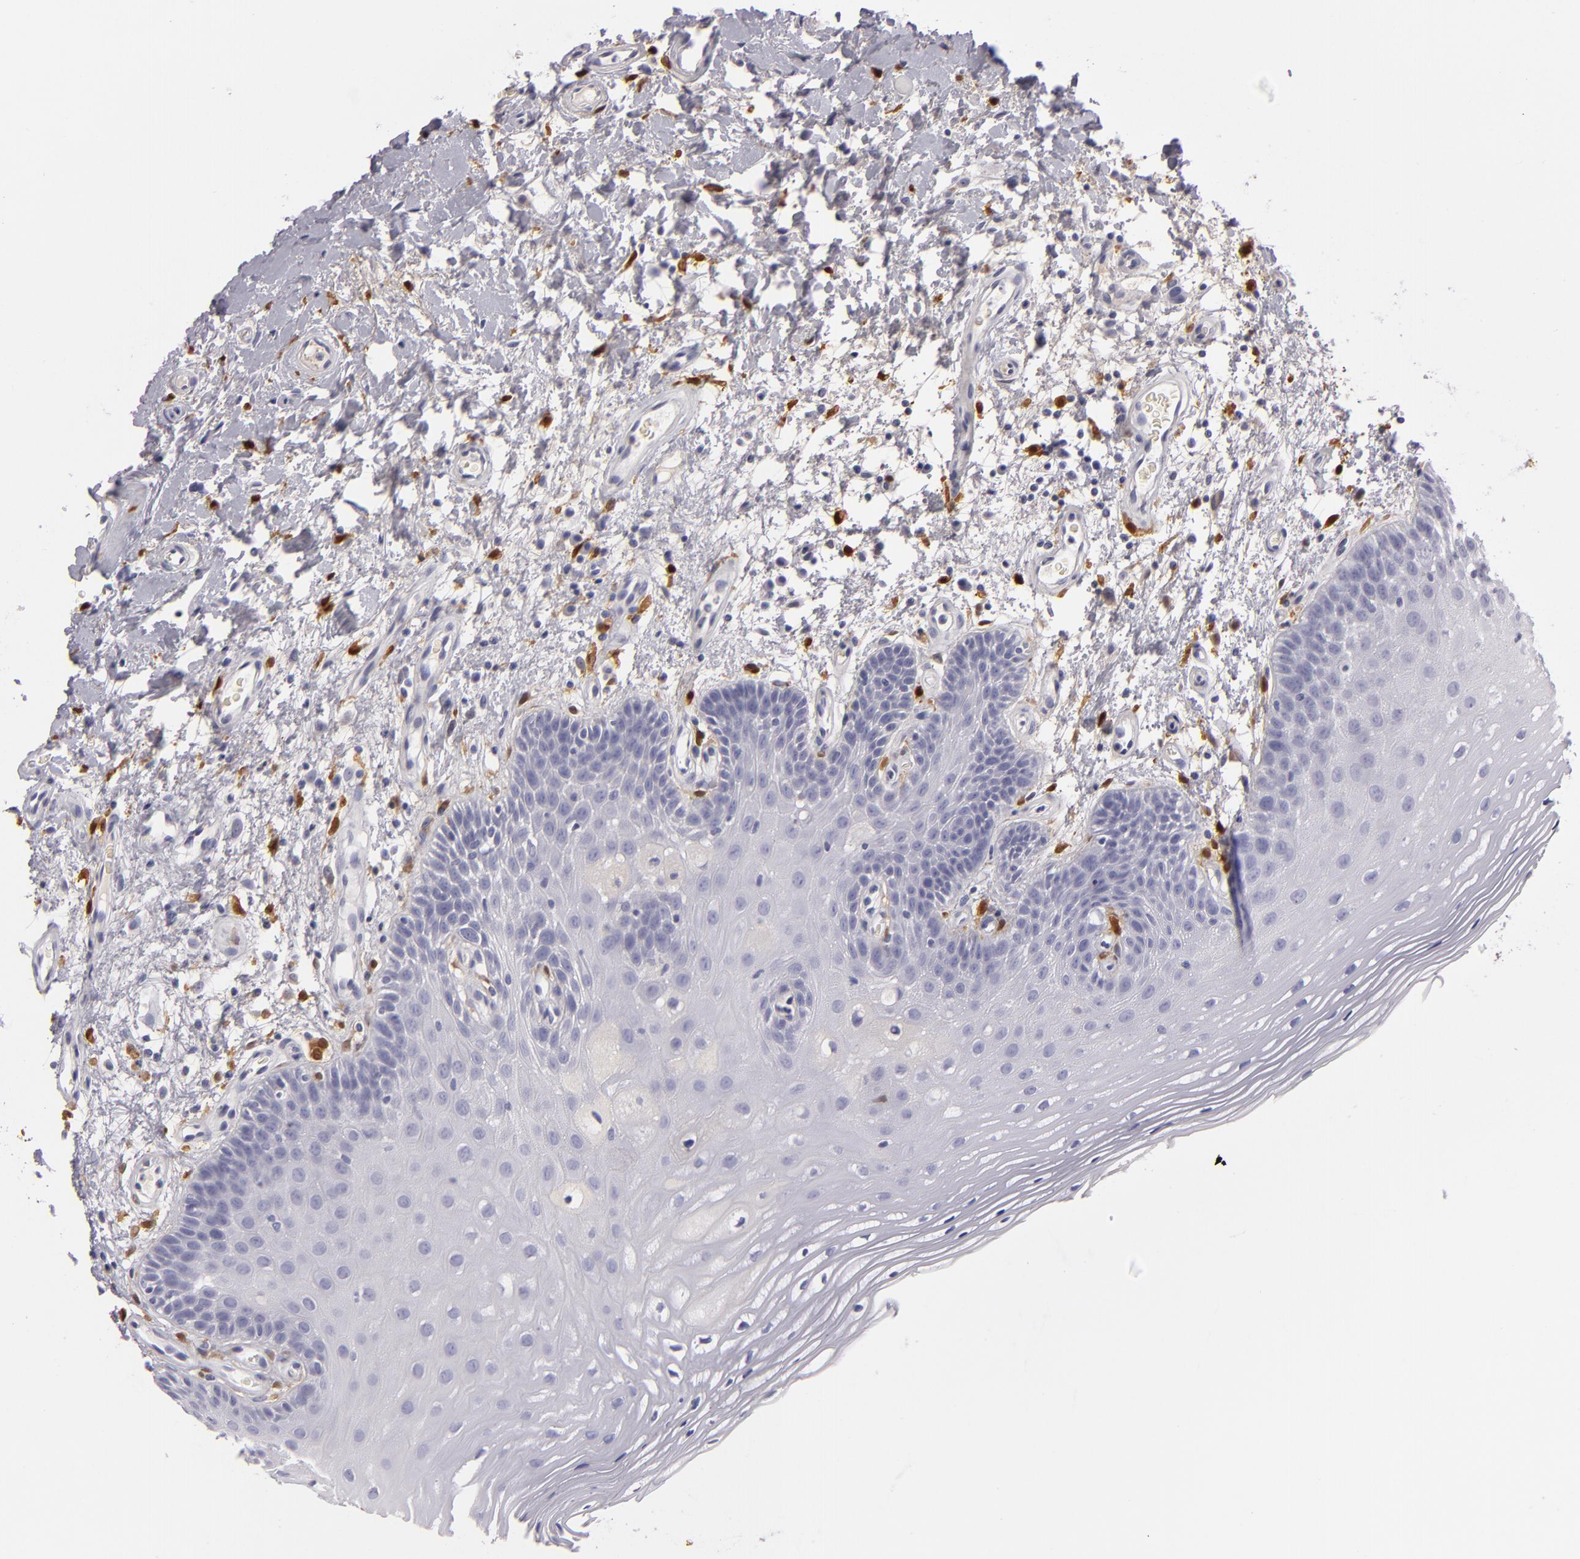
{"staining": {"intensity": "negative", "quantity": "none", "location": "none"}, "tissue": "oral mucosa", "cell_type": "Squamous epithelial cells", "image_type": "normal", "snomed": [{"axis": "morphology", "description": "Normal tissue, NOS"}, {"axis": "morphology", "description": "Squamous cell carcinoma, NOS"}, {"axis": "topography", "description": "Skeletal muscle"}, {"axis": "topography", "description": "Oral tissue"}, {"axis": "topography", "description": "Head-Neck"}], "caption": "Oral mucosa was stained to show a protein in brown. There is no significant positivity in squamous epithelial cells.", "gene": "F13A1", "patient": {"sex": "male", "age": 71}}